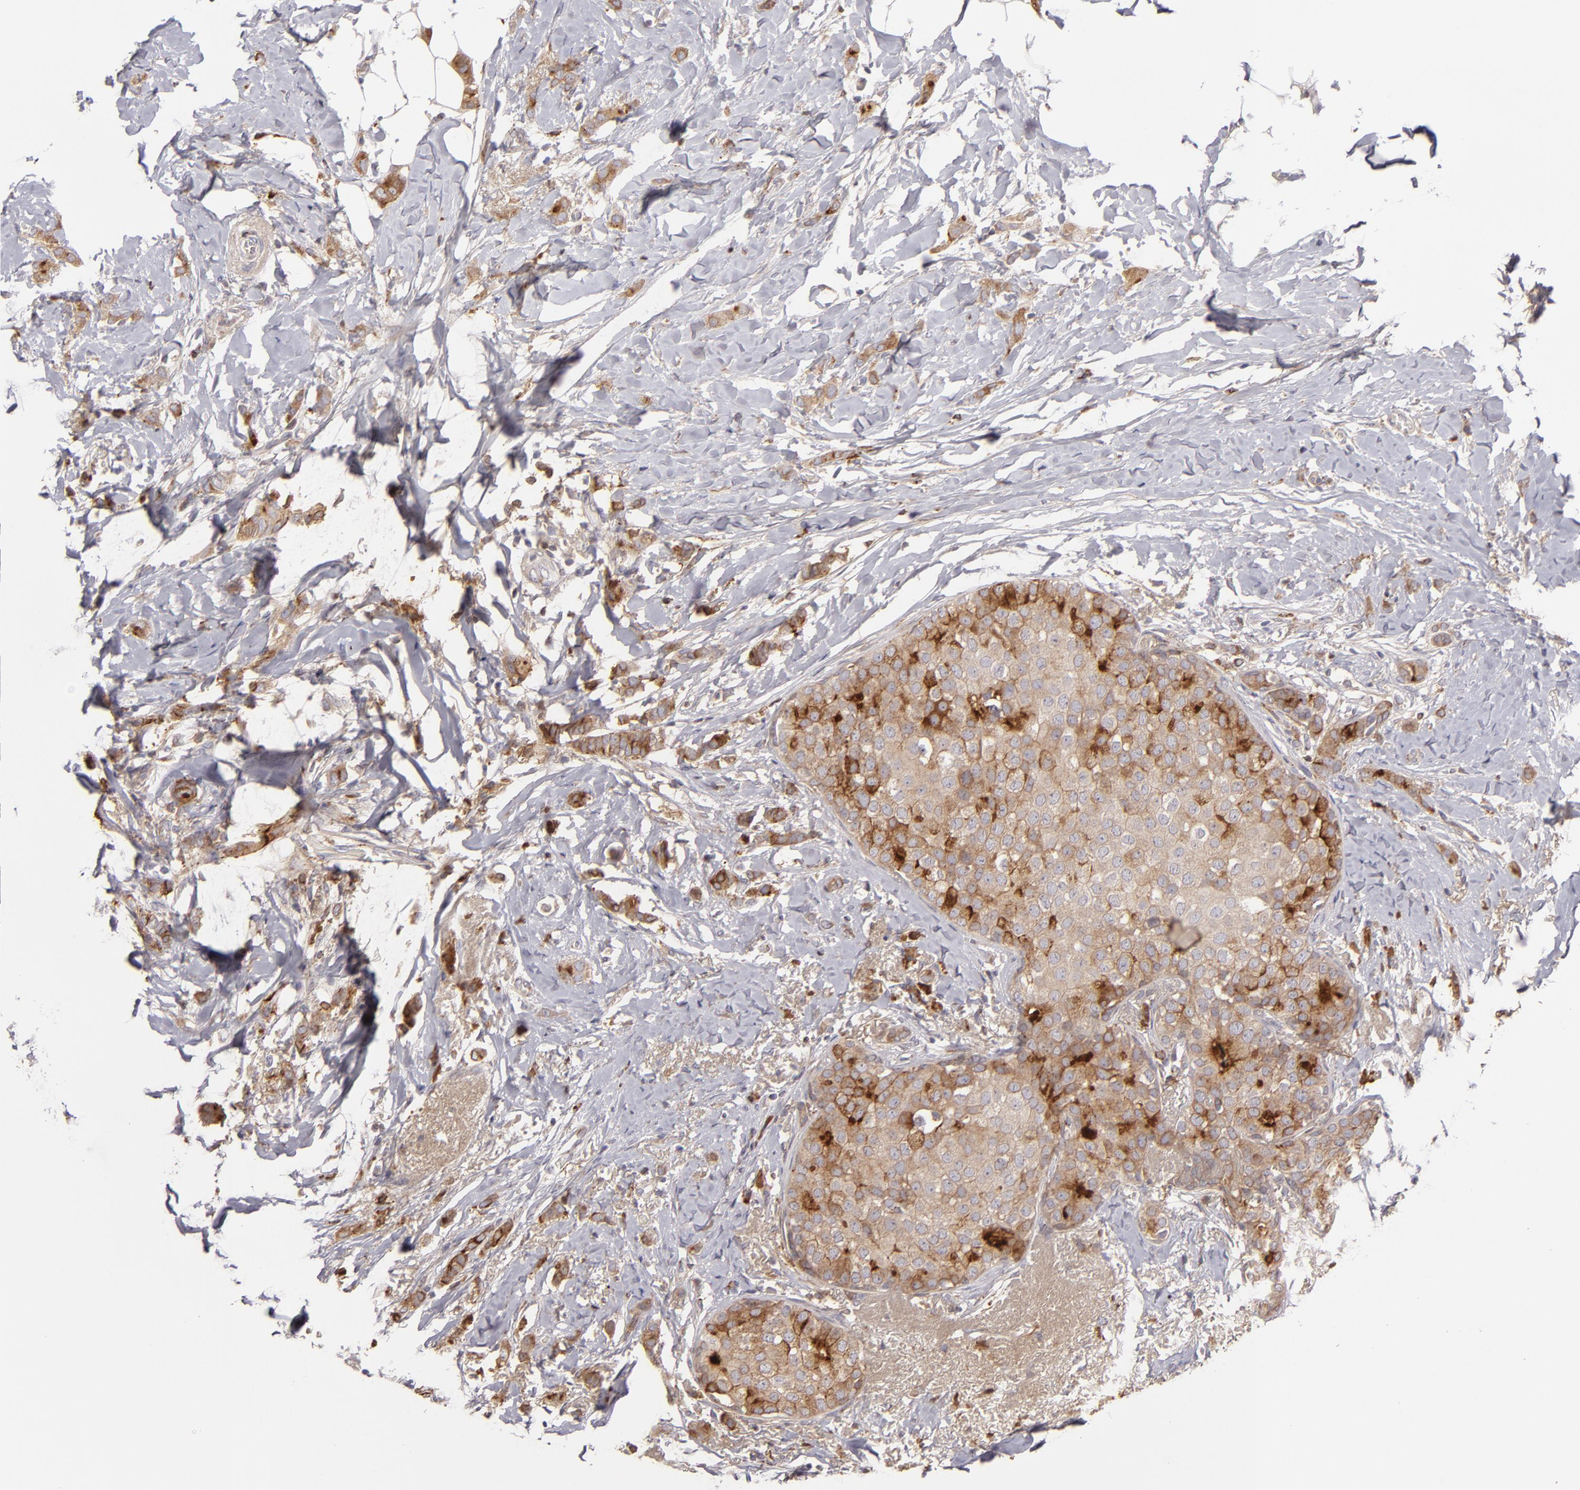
{"staining": {"intensity": "strong", "quantity": ">75%", "location": "cytoplasmic/membranous"}, "tissue": "breast cancer", "cell_type": "Tumor cells", "image_type": "cancer", "snomed": [{"axis": "morphology", "description": "Lobular carcinoma"}, {"axis": "topography", "description": "Breast"}], "caption": "Tumor cells show high levels of strong cytoplasmic/membranous positivity in approximately >75% of cells in human breast cancer (lobular carcinoma).", "gene": "CFB", "patient": {"sex": "female", "age": 55}}